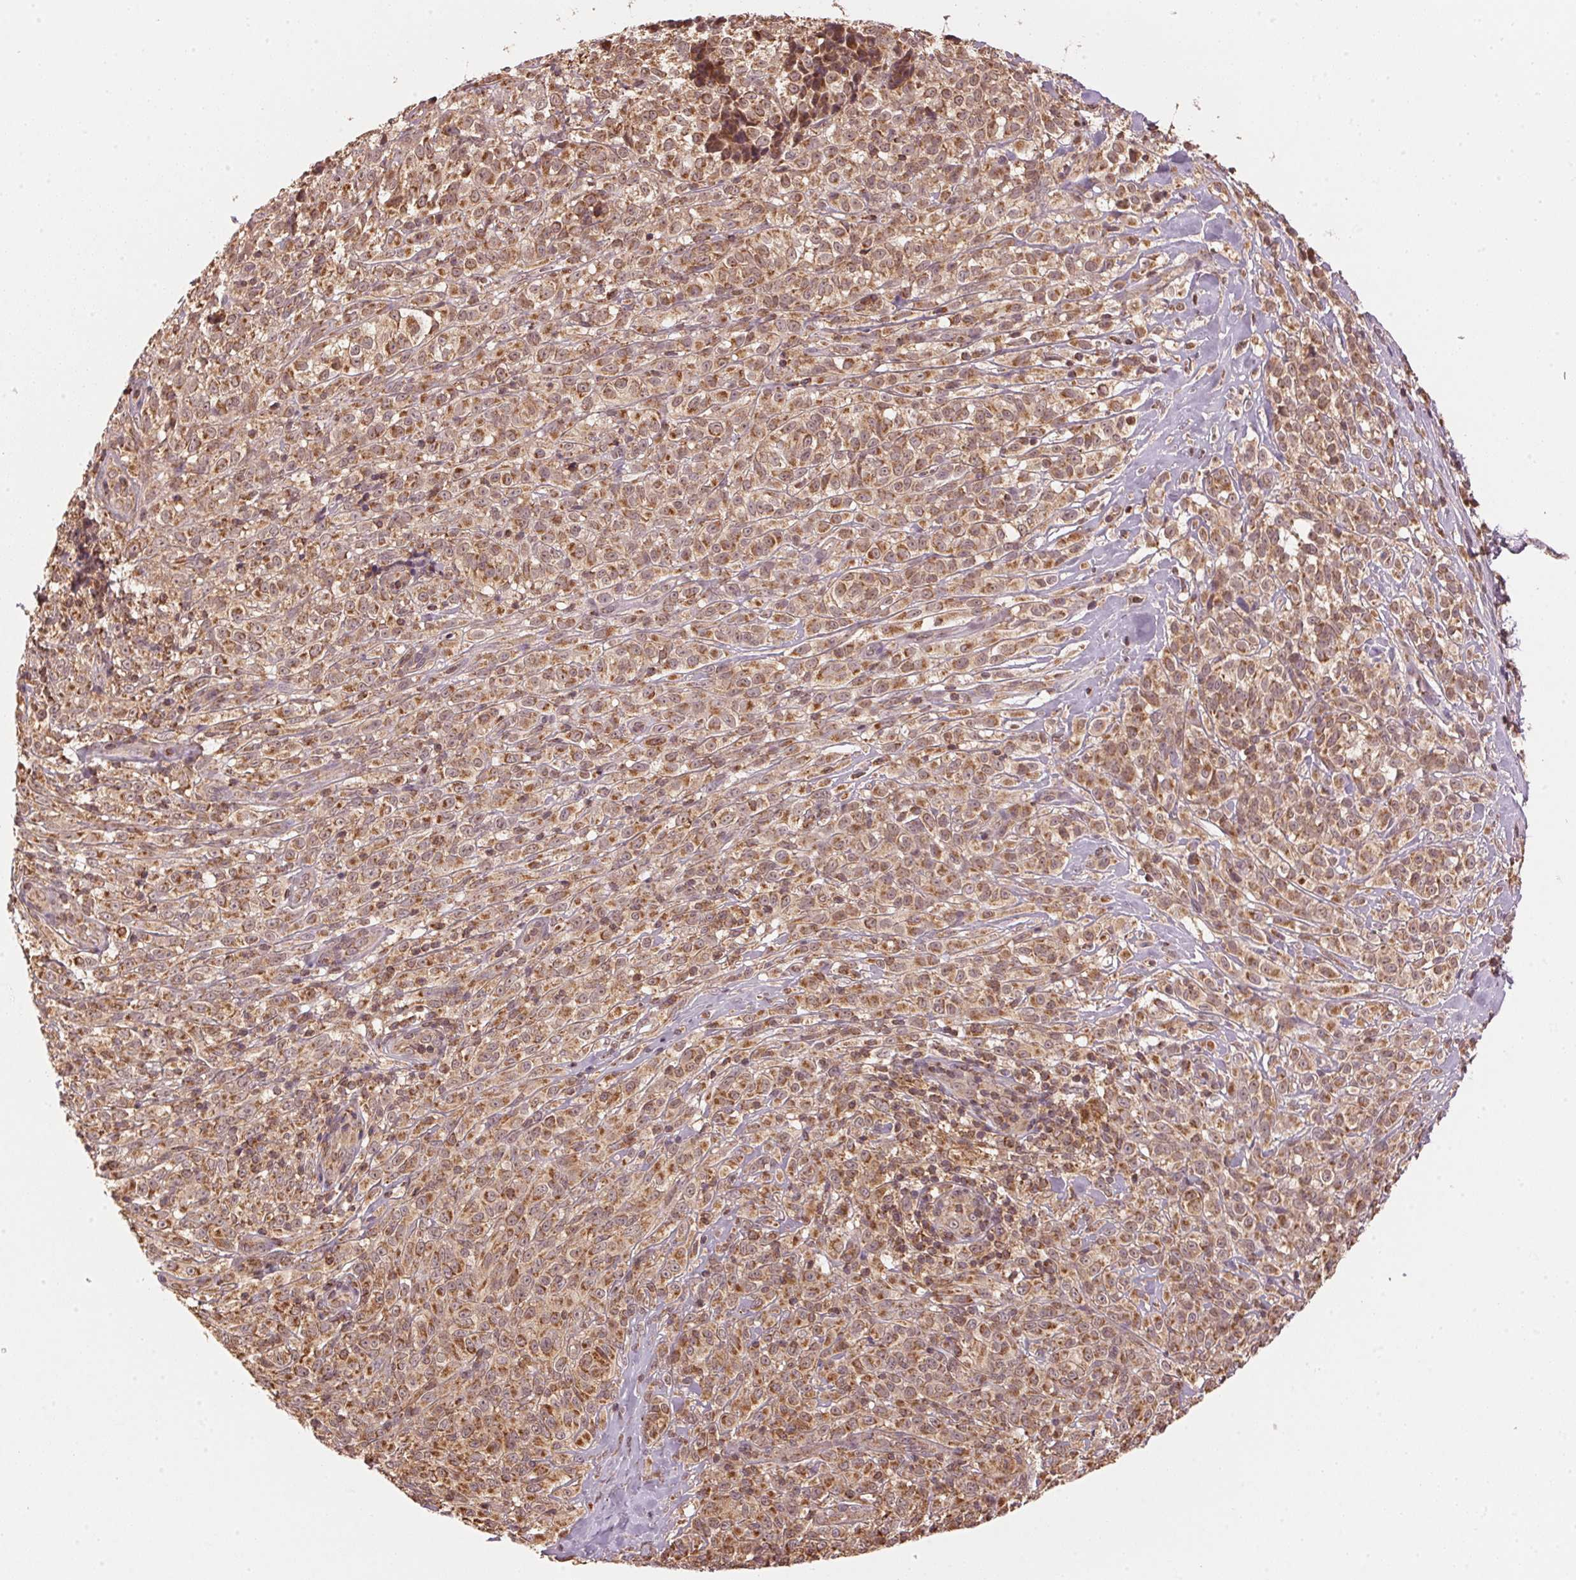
{"staining": {"intensity": "moderate", "quantity": ">75%", "location": "cytoplasmic/membranous"}, "tissue": "melanoma", "cell_type": "Tumor cells", "image_type": "cancer", "snomed": [{"axis": "morphology", "description": "Malignant melanoma, NOS"}, {"axis": "topography", "description": "Skin"}], "caption": "Malignant melanoma was stained to show a protein in brown. There is medium levels of moderate cytoplasmic/membranous staining in about >75% of tumor cells. (Brightfield microscopy of DAB IHC at high magnification).", "gene": "ARHGAP6", "patient": {"sex": "male", "age": 85}}